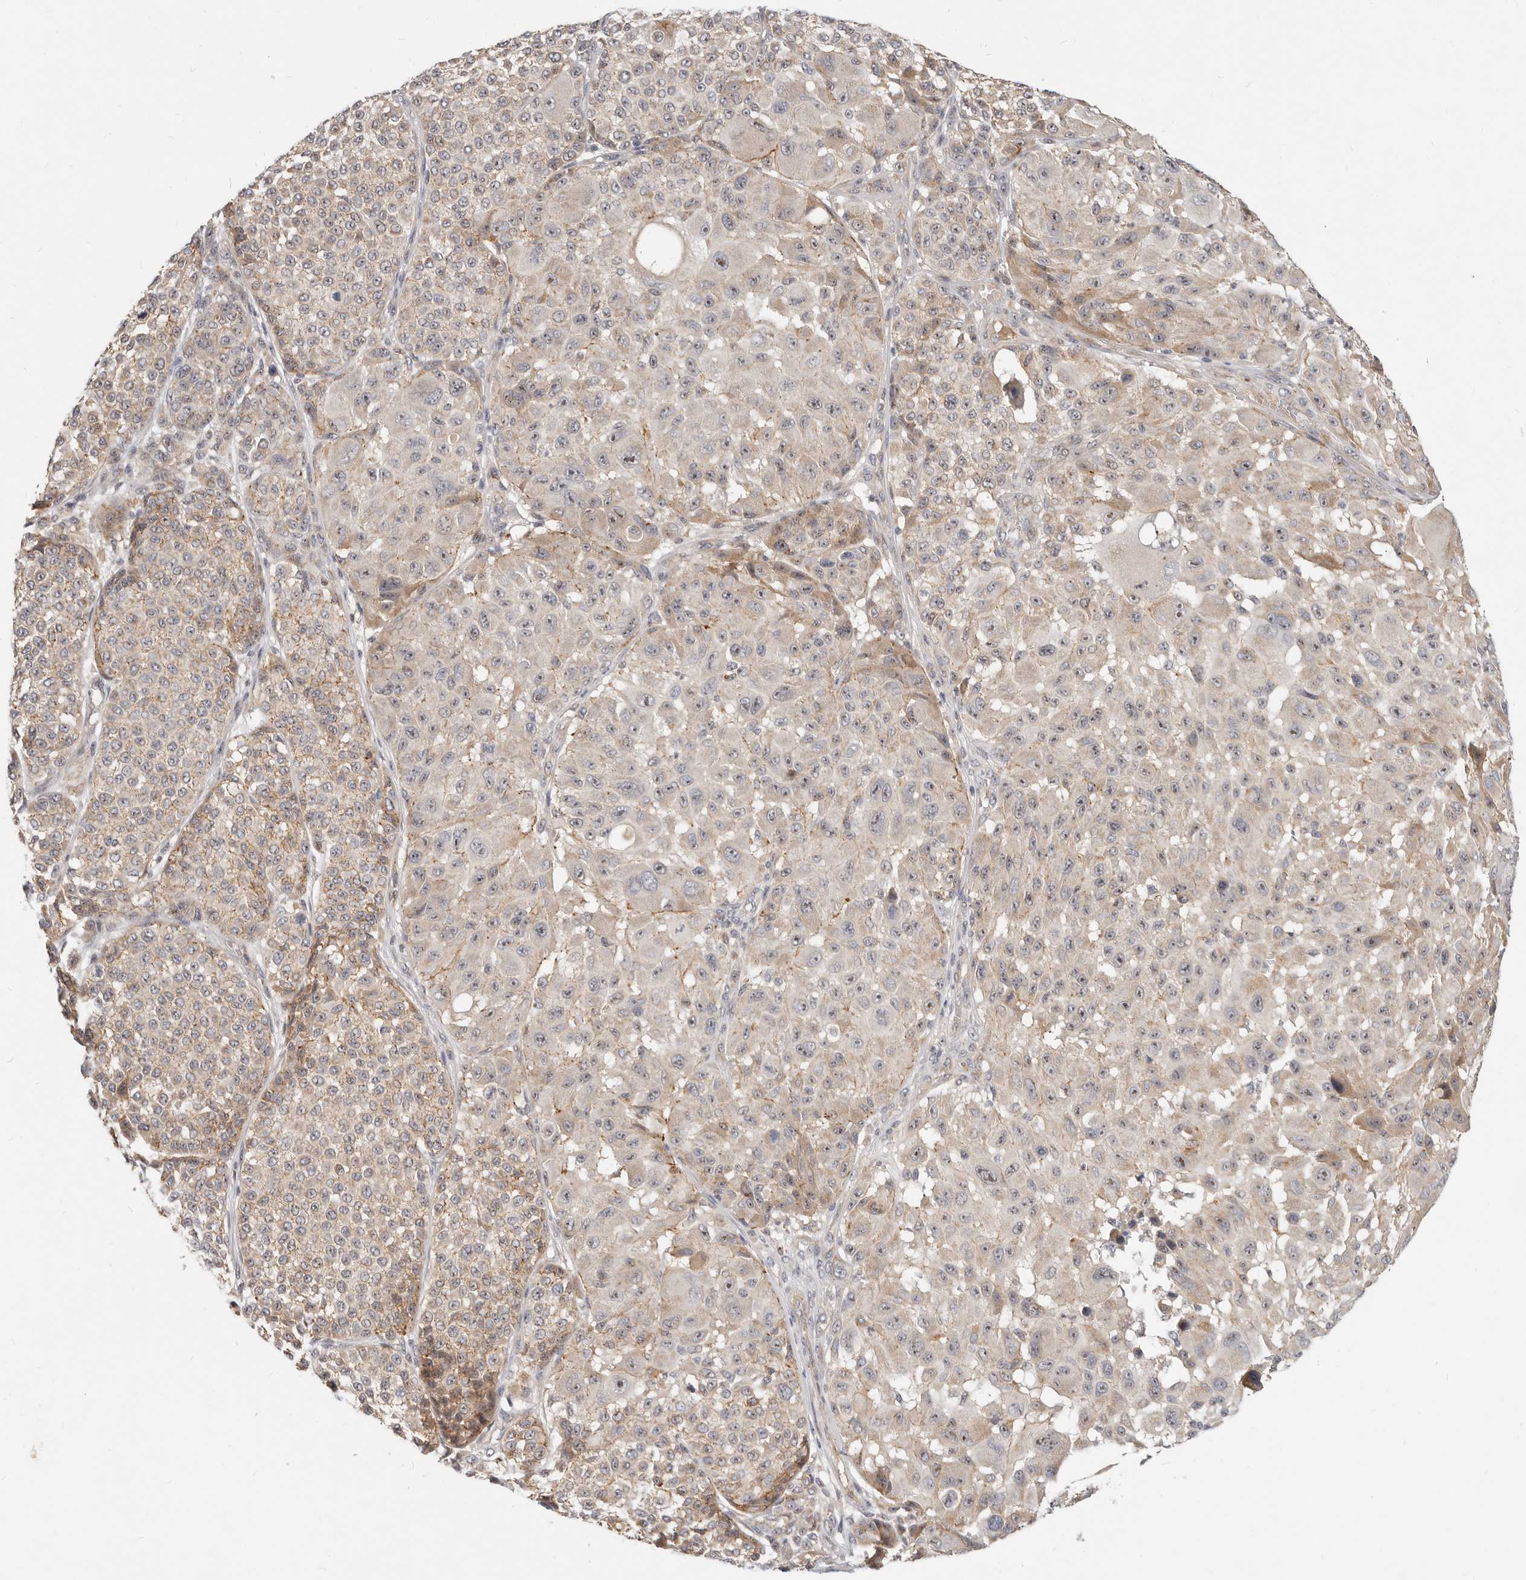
{"staining": {"intensity": "weak", "quantity": "25%-75%", "location": "cytoplasmic/membranous,nuclear"}, "tissue": "melanoma", "cell_type": "Tumor cells", "image_type": "cancer", "snomed": [{"axis": "morphology", "description": "Malignant melanoma, NOS"}, {"axis": "topography", "description": "Skin"}], "caption": "Immunohistochemistry micrograph of neoplastic tissue: human melanoma stained using immunohistochemistry displays low levels of weak protein expression localized specifically in the cytoplasmic/membranous and nuclear of tumor cells, appearing as a cytoplasmic/membranous and nuclear brown color.", "gene": "MICALL2", "patient": {"sex": "male", "age": 83}}